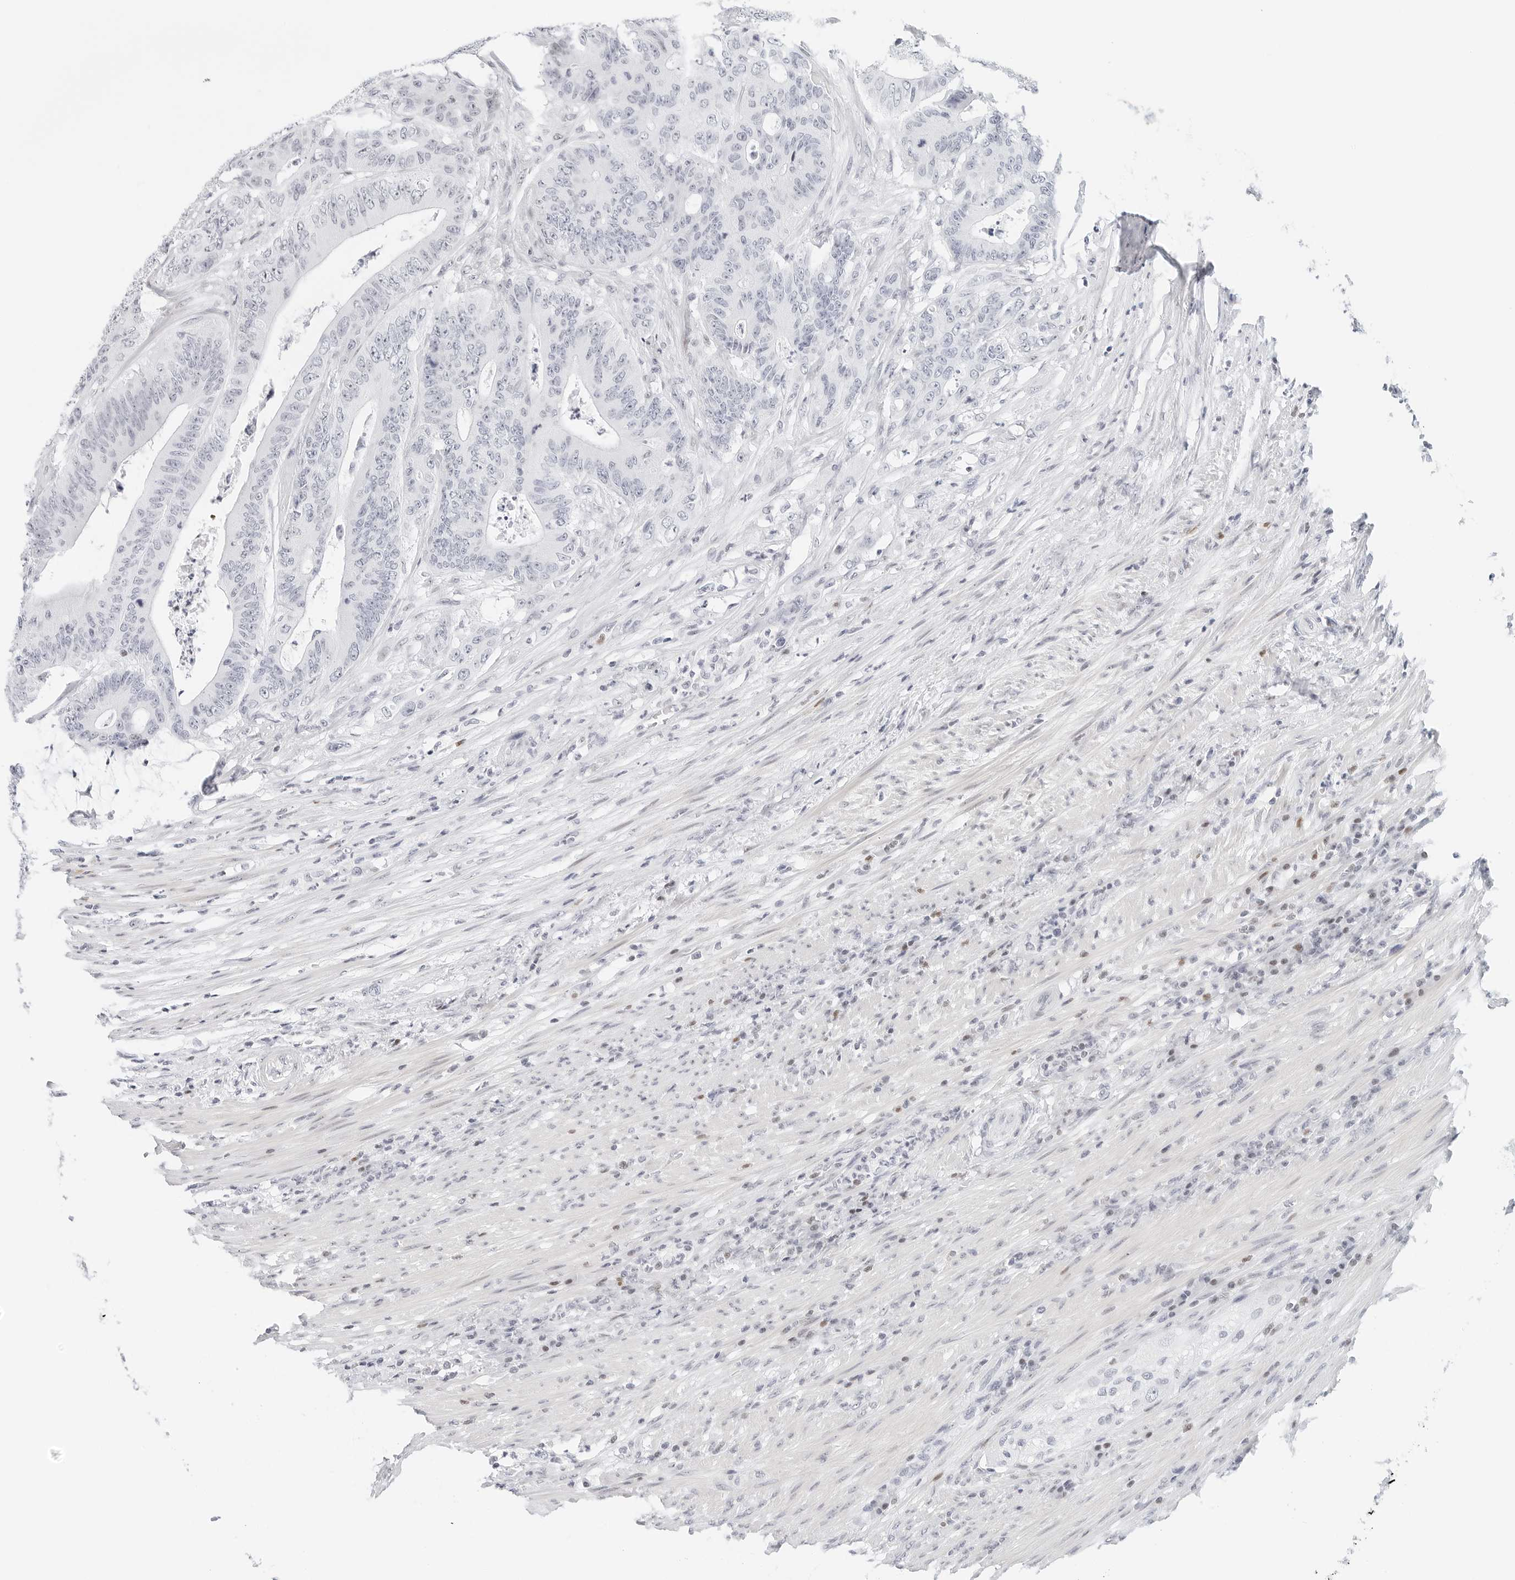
{"staining": {"intensity": "negative", "quantity": "none", "location": "none"}, "tissue": "colorectal cancer", "cell_type": "Tumor cells", "image_type": "cancer", "snomed": [{"axis": "morphology", "description": "Adenocarcinoma, NOS"}, {"axis": "topography", "description": "Colon"}], "caption": "Colorectal cancer was stained to show a protein in brown. There is no significant positivity in tumor cells.", "gene": "NTMT2", "patient": {"sex": "male", "age": 83}}